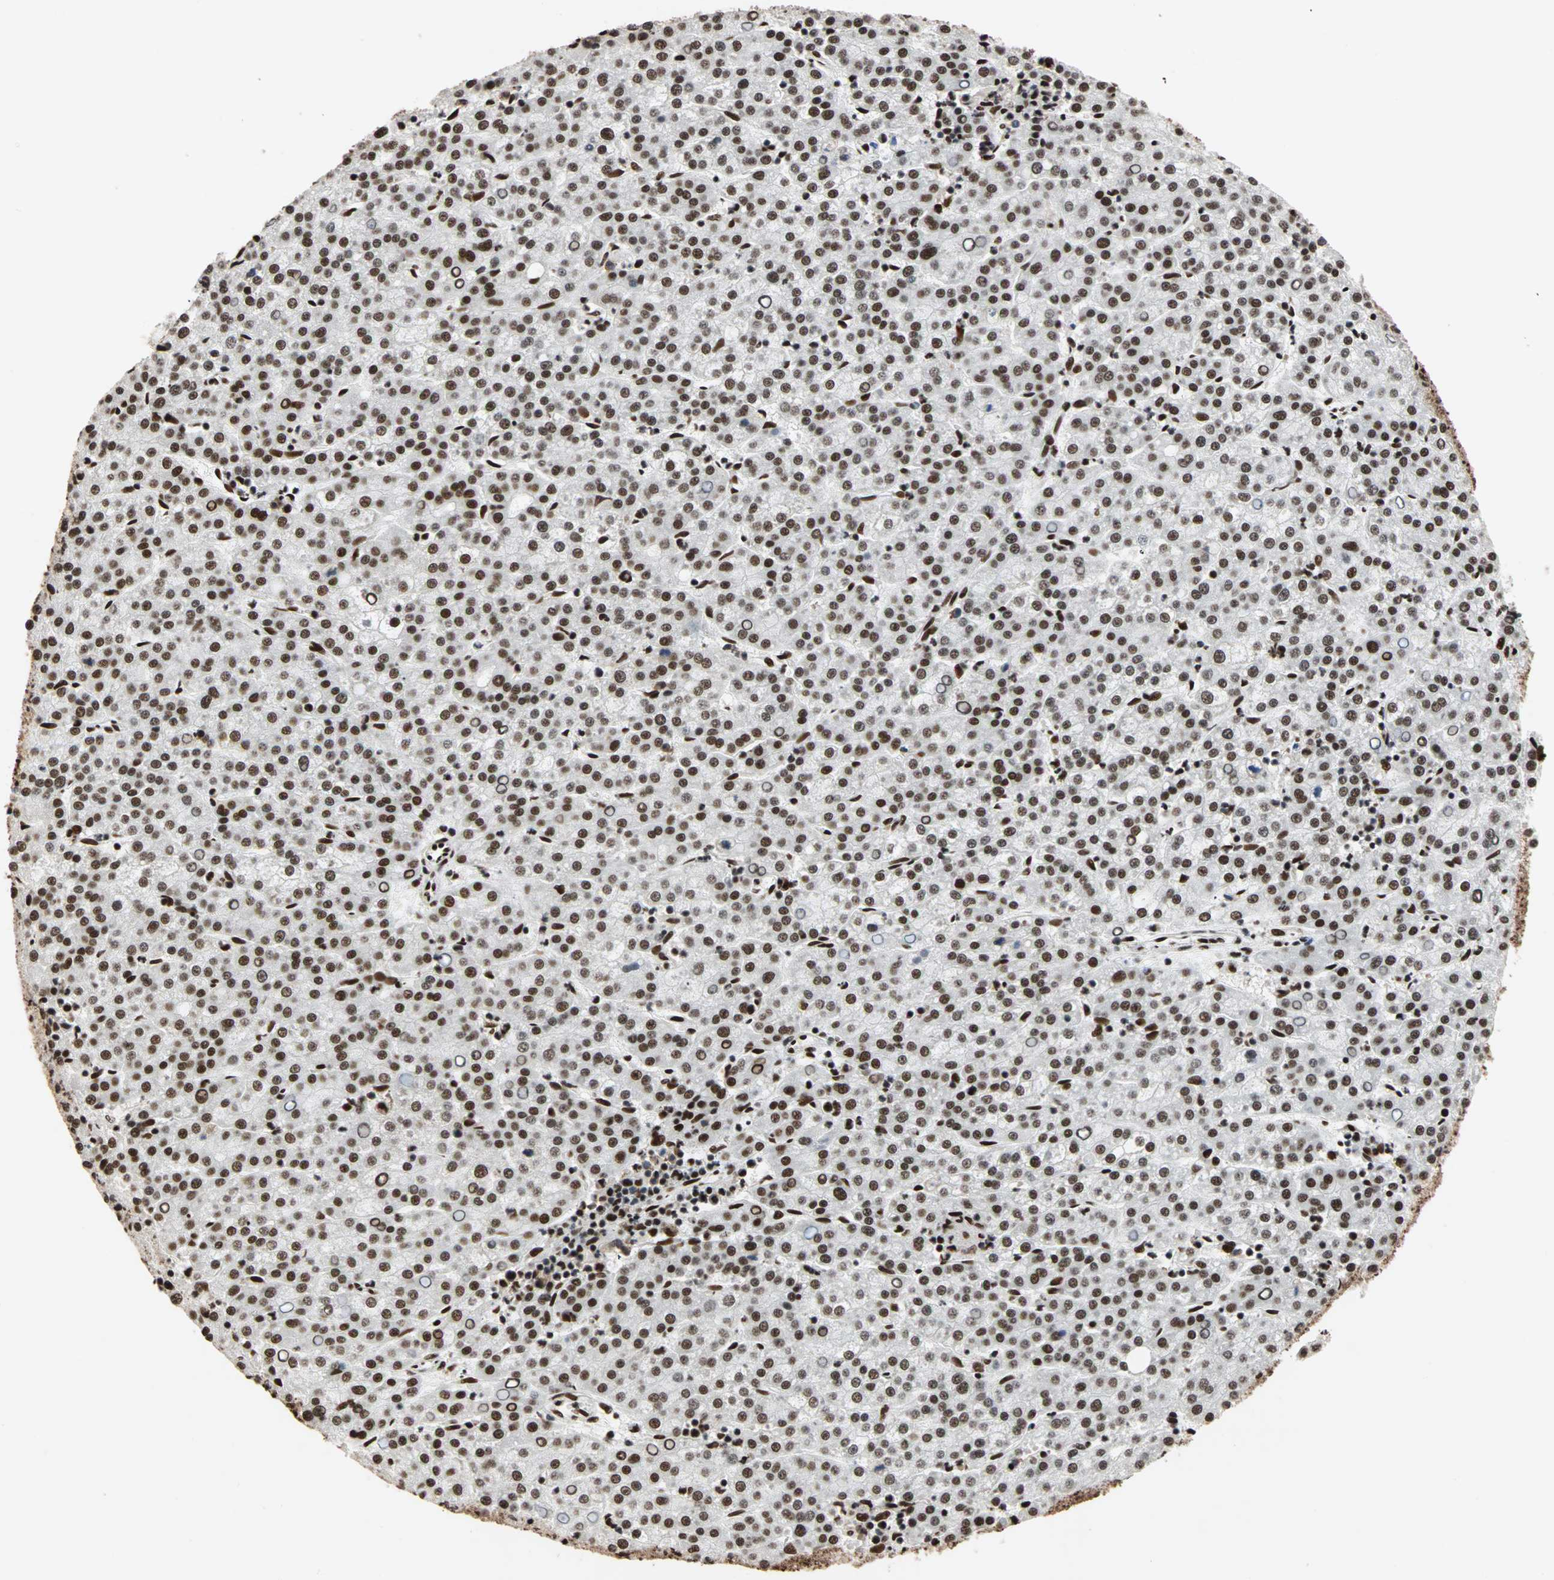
{"staining": {"intensity": "strong", "quantity": ">75%", "location": "nuclear"}, "tissue": "liver cancer", "cell_type": "Tumor cells", "image_type": "cancer", "snomed": [{"axis": "morphology", "description": "Carcinoma, Hepatocellular, NOS"}, {"axis": "topography", "description": "Liver"}], "caption": "An image of liver cancer stained for a protein exhibits strong nuclear brown staining in tumor cells. (DAB (3,3'-diaminobenzidine) = brown stain, brightfield microscopy at high magnification).", "gene": "ILF2", "patient": {"sex": "female", "age": 58}}